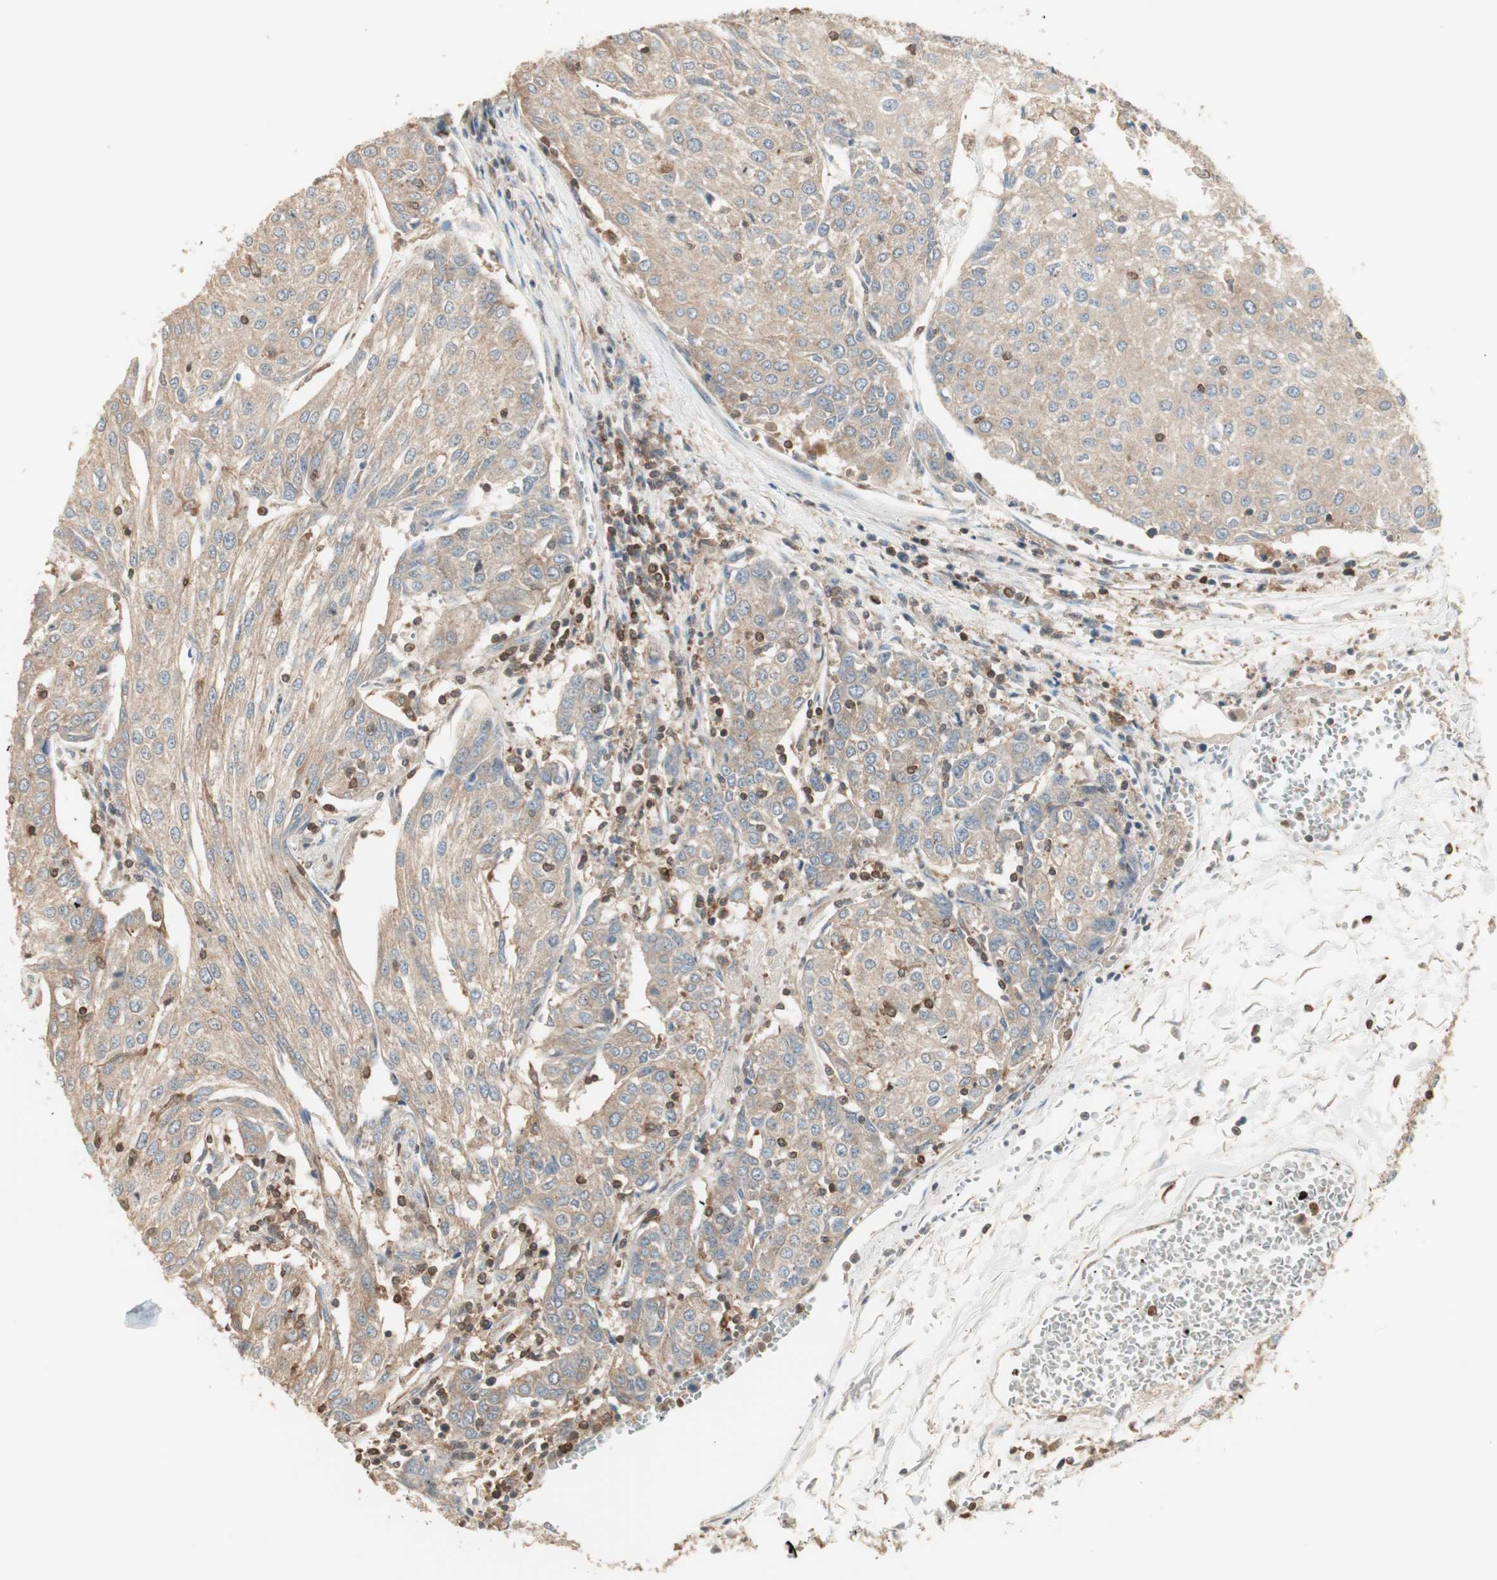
{"staining": {"intensity": "weak", "quantity": ">75%", "location": "cytoplasmic/membranous"}, "tissue": "urothelial cancer", "cell_type": "Tumor cells", "image_type": "cancer", "snomed": [{"axis": "morphology", "description": "Urothelial carcinoma, High grade"}, {"axis": "topography", "description": "Urinary bladder"}], "caption": "Immunohistochemistry staining of urothelial carcinoma (high-grade), which shows low levels of weak cytoplasmic/membranous positivity in approximately >75% of tumor cells indicating weak cytoplasmic/membranous protein expression. The staining was performed using DAB (3,3'-diaminobenzidine) (brown) for protein detection and nuclei were counterstained in hematoxylin (blue).", "gene": "CRLF3", "patient": {"sex": "female", "age": 85}}